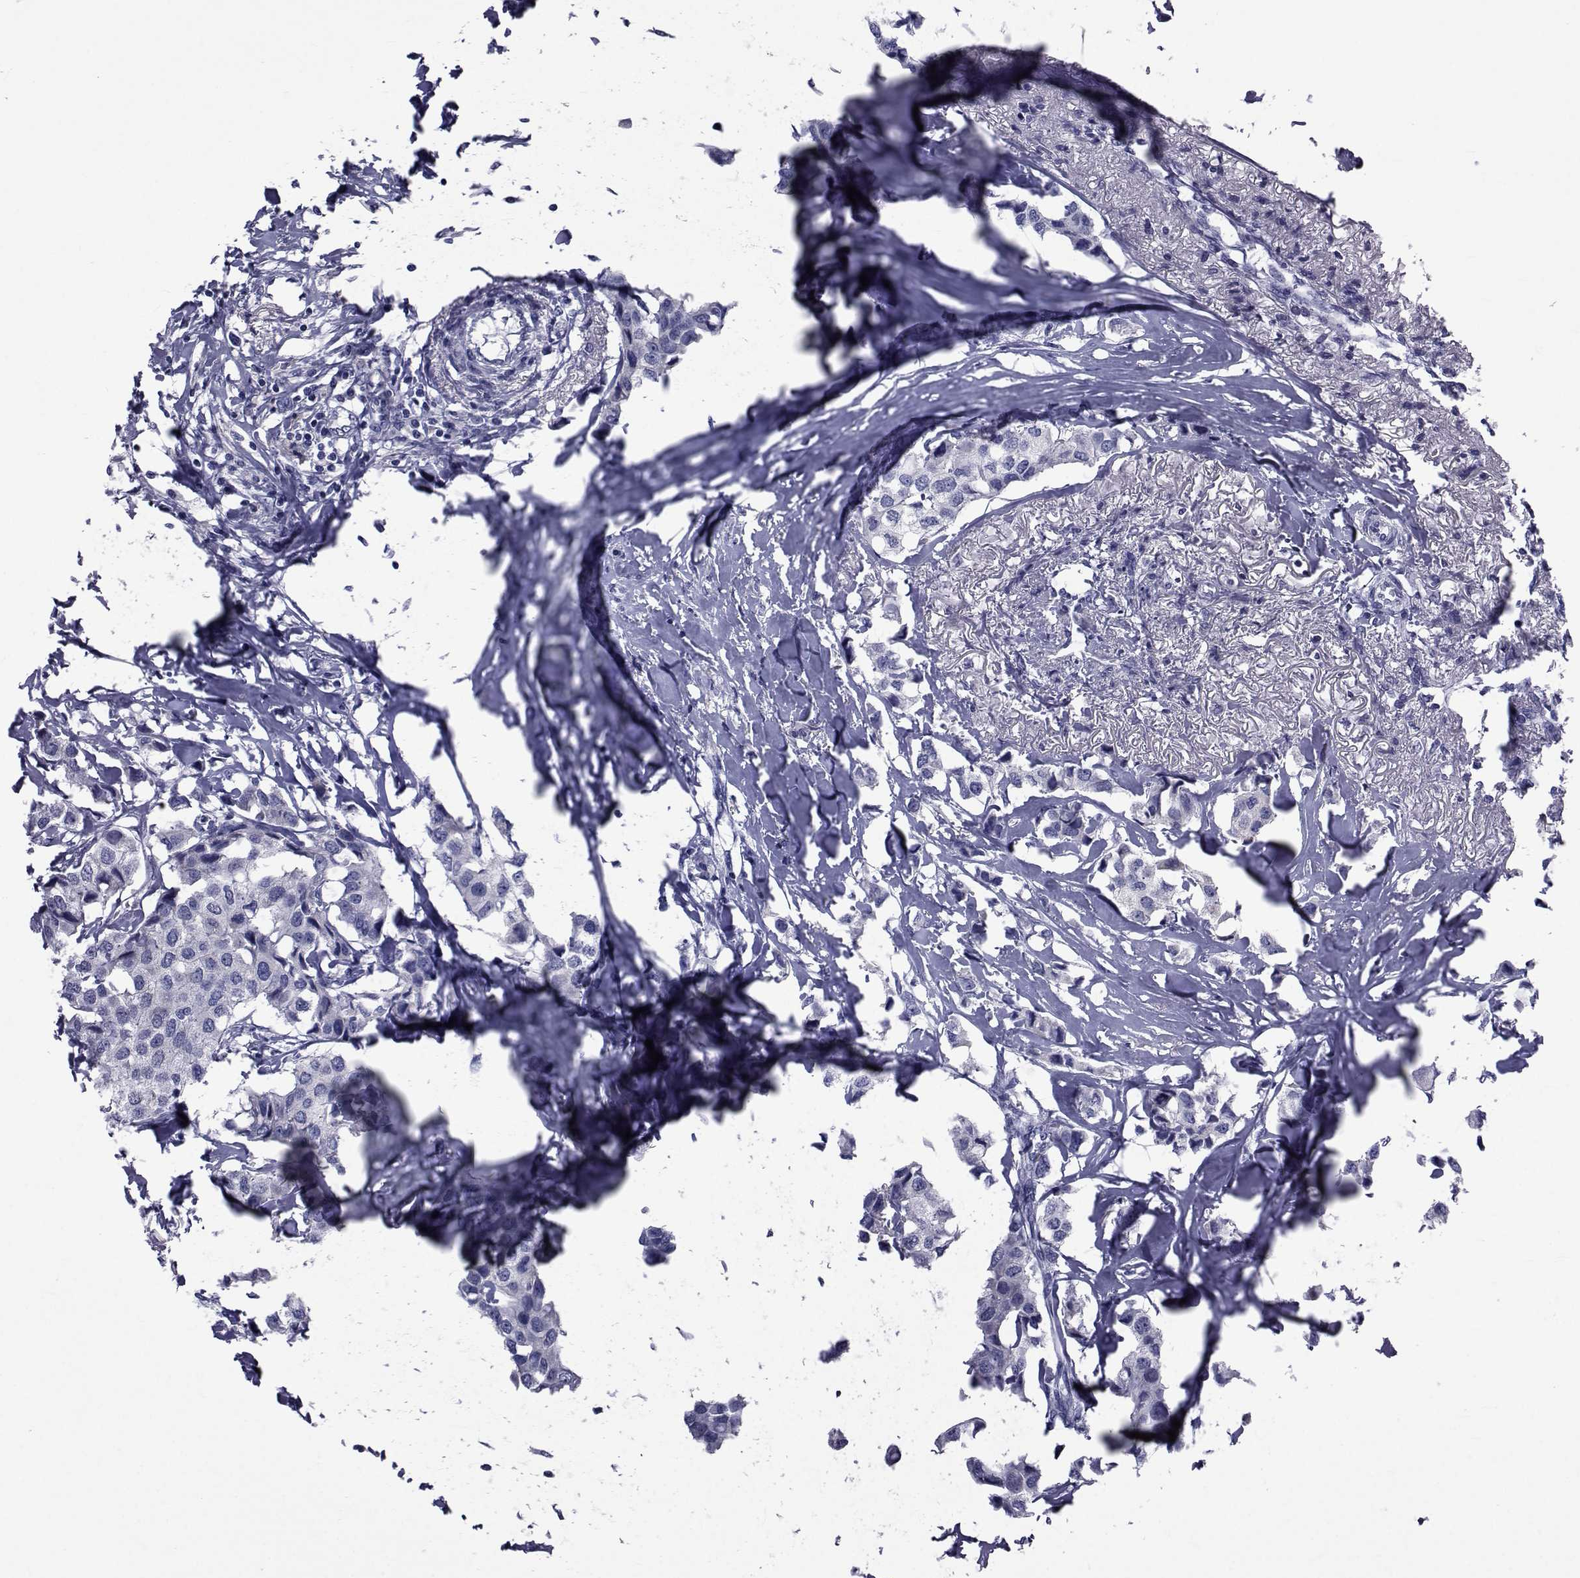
{"staining": {"intensity": "negative", "quantity": "none", "location": "none"}, "tissue": "breast cancer", "cell_type": "Tumor cells", "image_type": "cancer", "snomed": [{"axis": "morphology", "description": "Duct carcinoma"}, {"axis": "topography", "description": "Breast"}], "caption": "Protein analysis of breast cancer shows no significant expression in tumor cells. (Immunohistochemistry, brightfield microscopy, high magnification).", "gene": "GKAP1", "patient": {"sex": "female", "age": 80}}